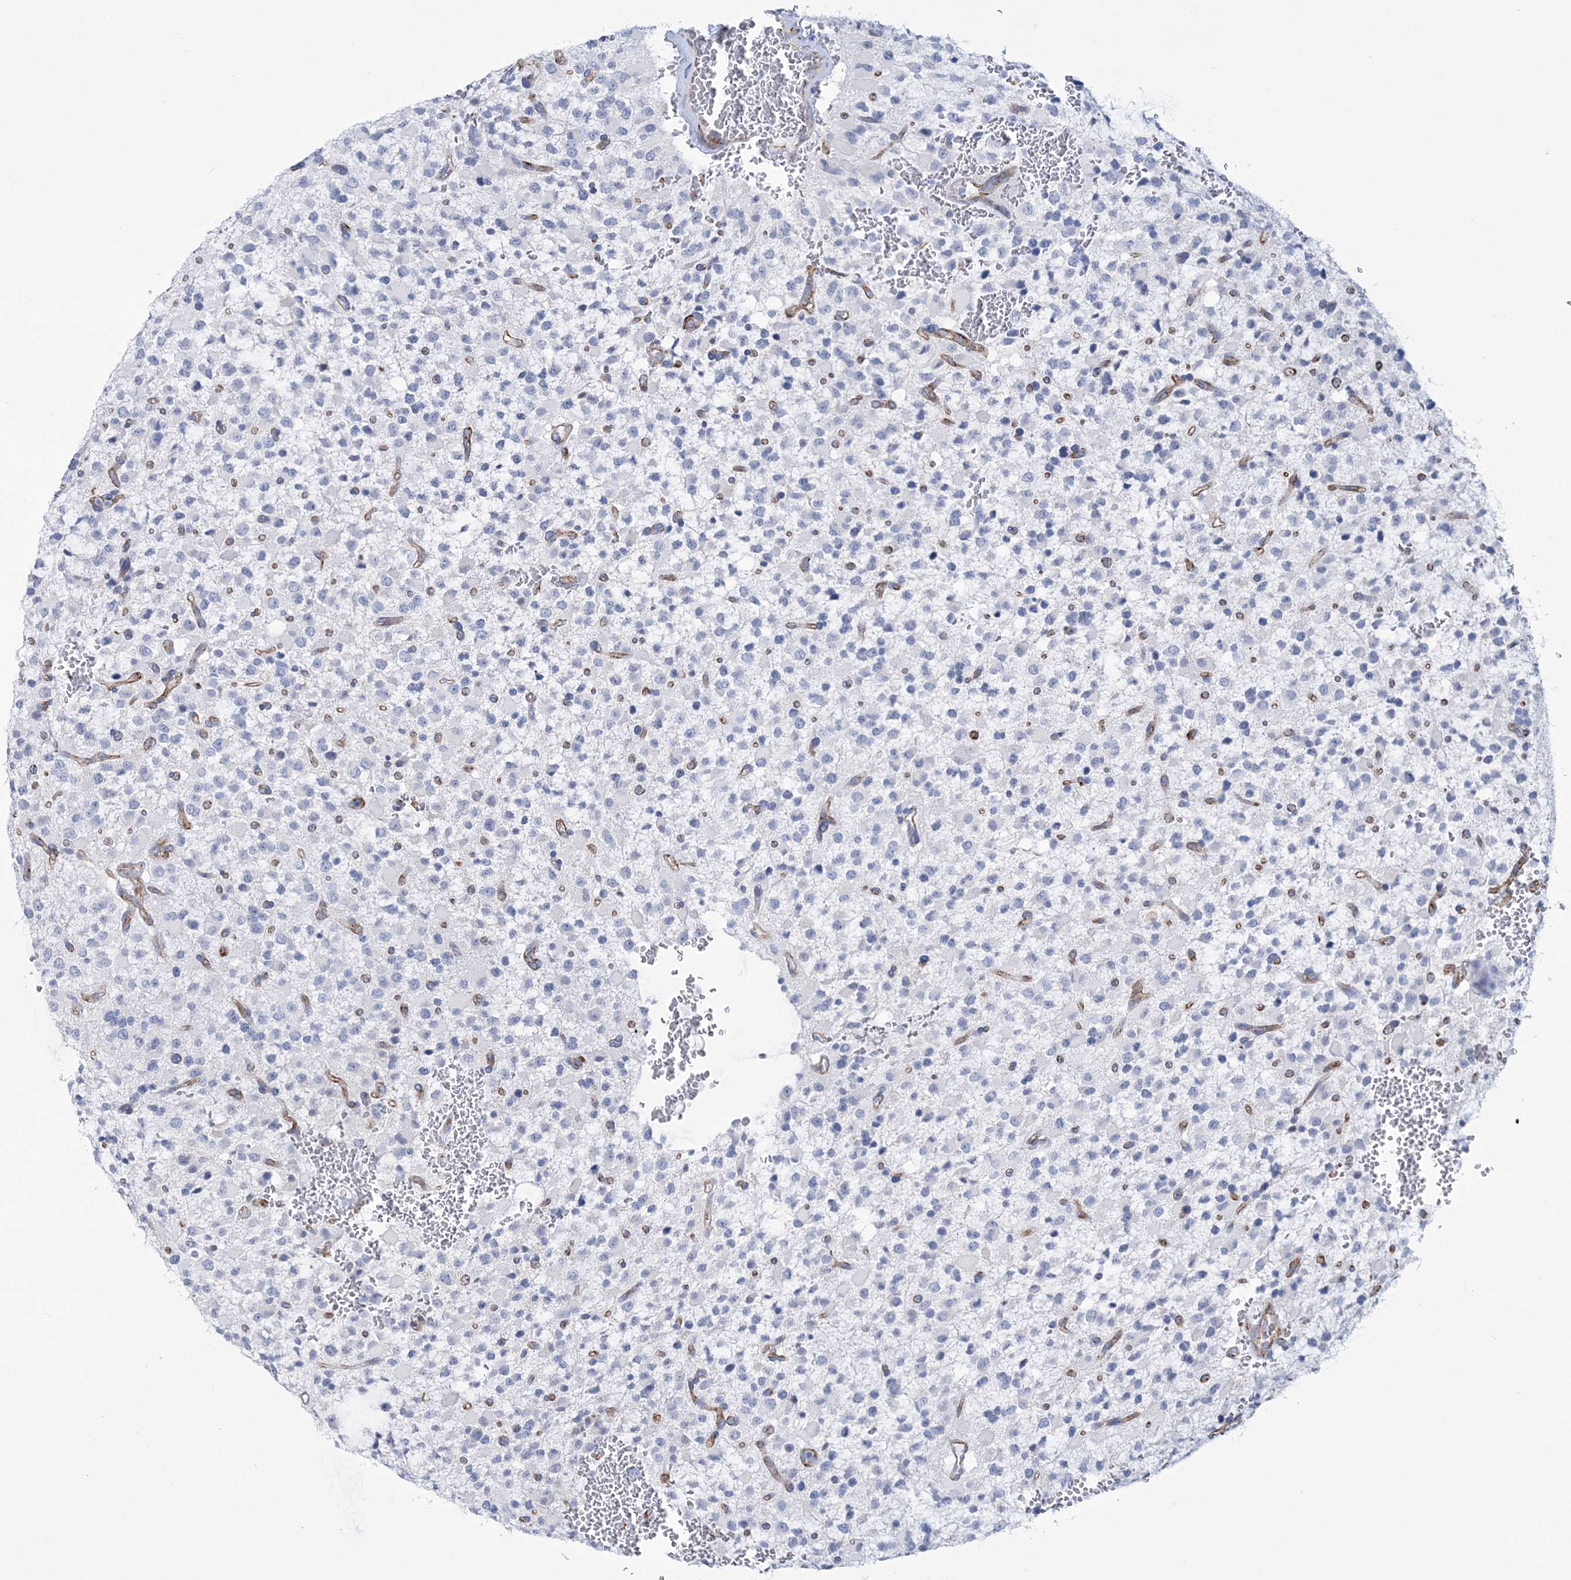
{"staining": {"intensity": "negative", "quantity": "none", "location": "none"}, "tissue": "glioma", "cell_type": "Tumor cells", "image_type": "cancer", "snomed": [{"axis": "morphology", "description": "Glioma, malignant, High grade"}, {"axis": "topography", "description": "Brain"}], "caption": "This is an IHC histopathology image of human glioma. There is no expression in tumor cells.", "gene": "RAB11FIP5", "patient": {"sex": "male", "age": 34}}